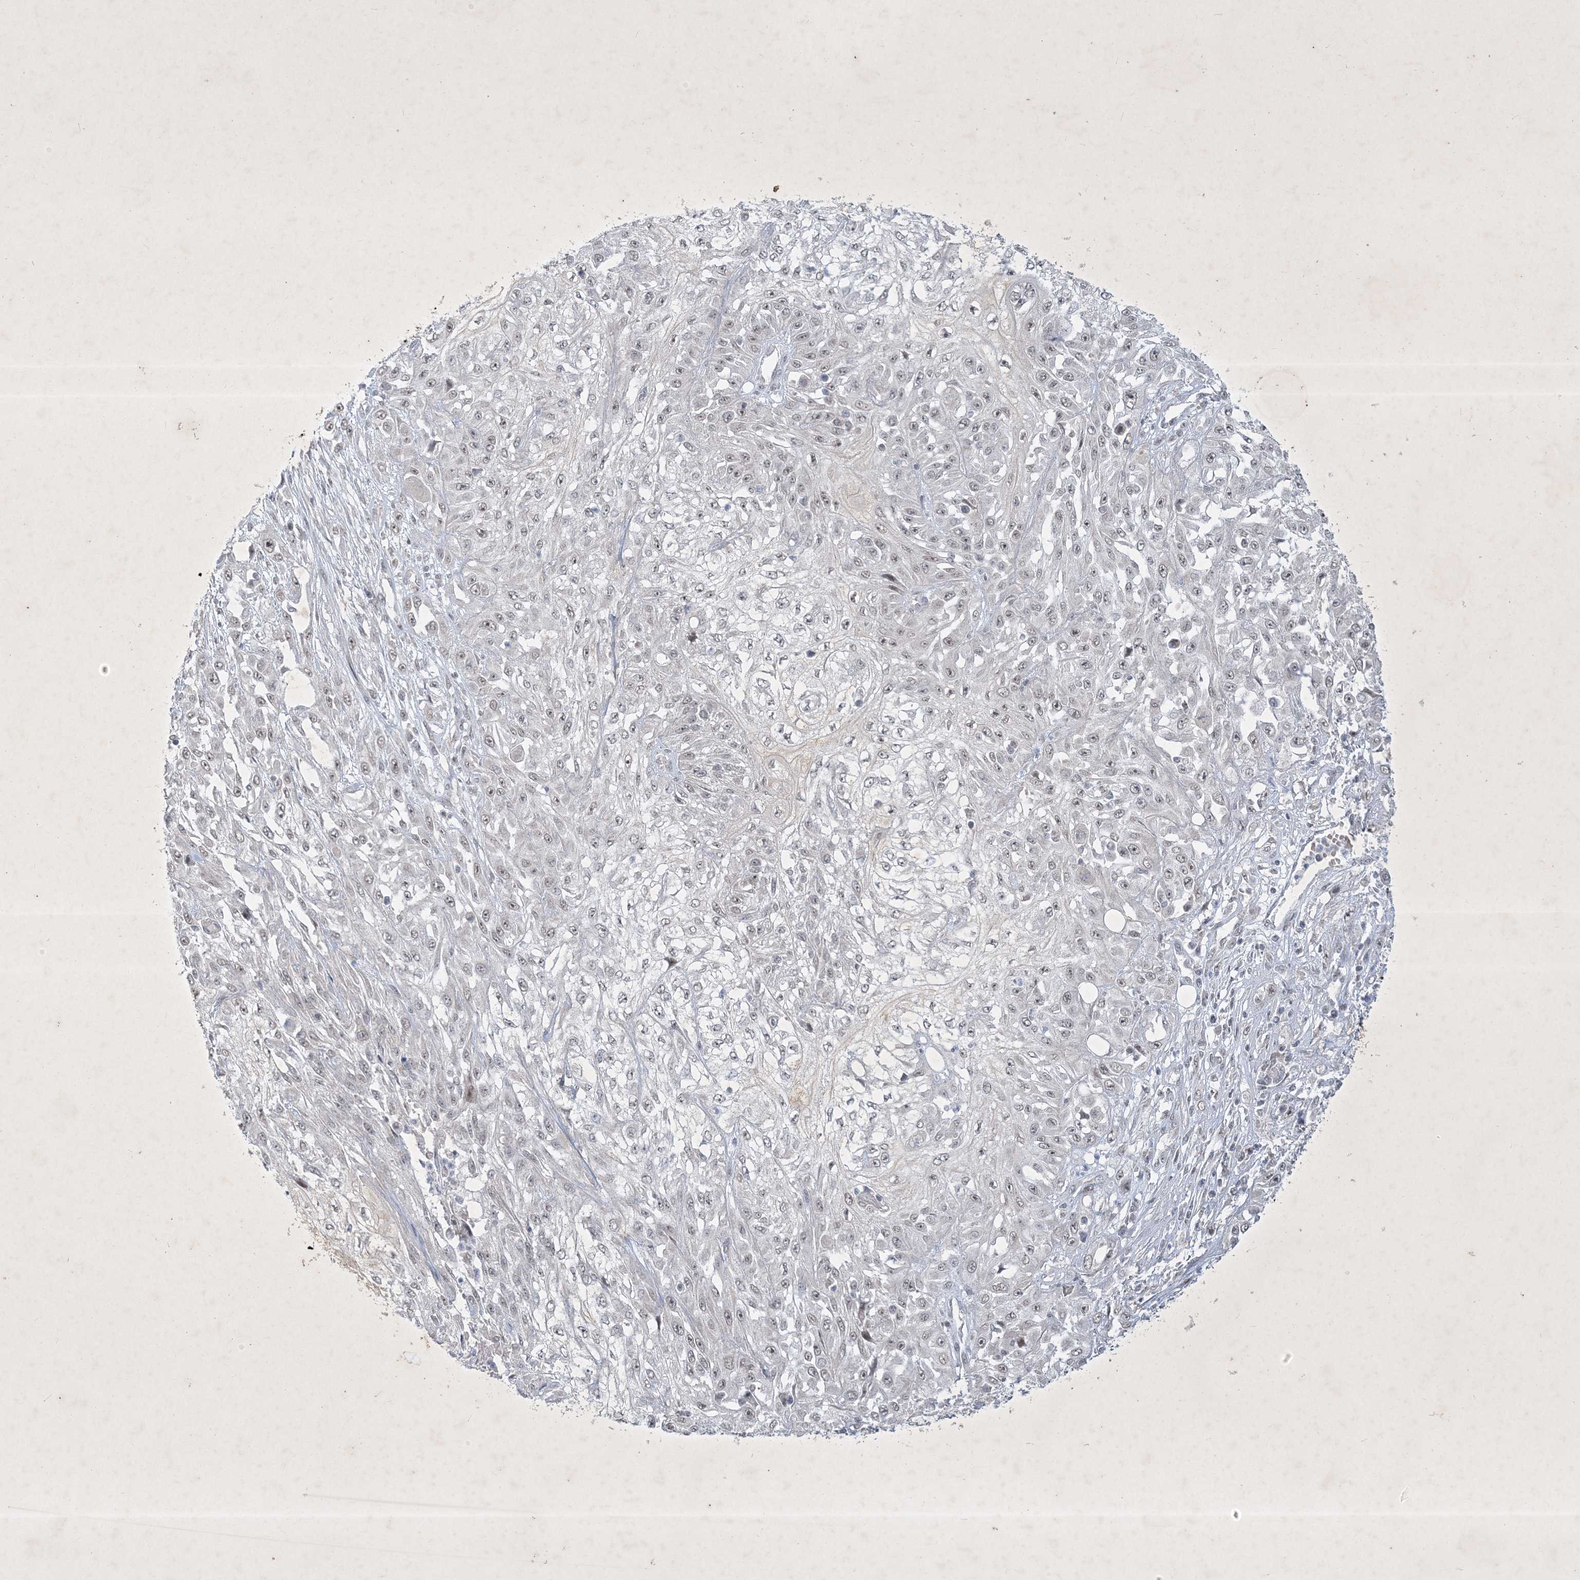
{"staining": {"intensity": "negative", "quantity": "none", "location": "none"}, "tissue": "skin cancer", "cell_type": "Tumor cells", "image_type": "cancer", "snomed": [{"axis": "morphology", "description": "Squamous cell carcinoma, NOS"}, {"axis": "morphology", "description": "Squamous cell carcinoma, metastatic, NOS"}, {"axis": "topography", "description": "Skin"}, {"axis": "topography", "description": "Lymph node"}], "caption": "Skin squamous cell carcinoma was stained to show a protein in brown. There is no significant positivity in tumor cells.", "gene": "ZBTB9", "patient": {"sex": "male", "age": 75}}